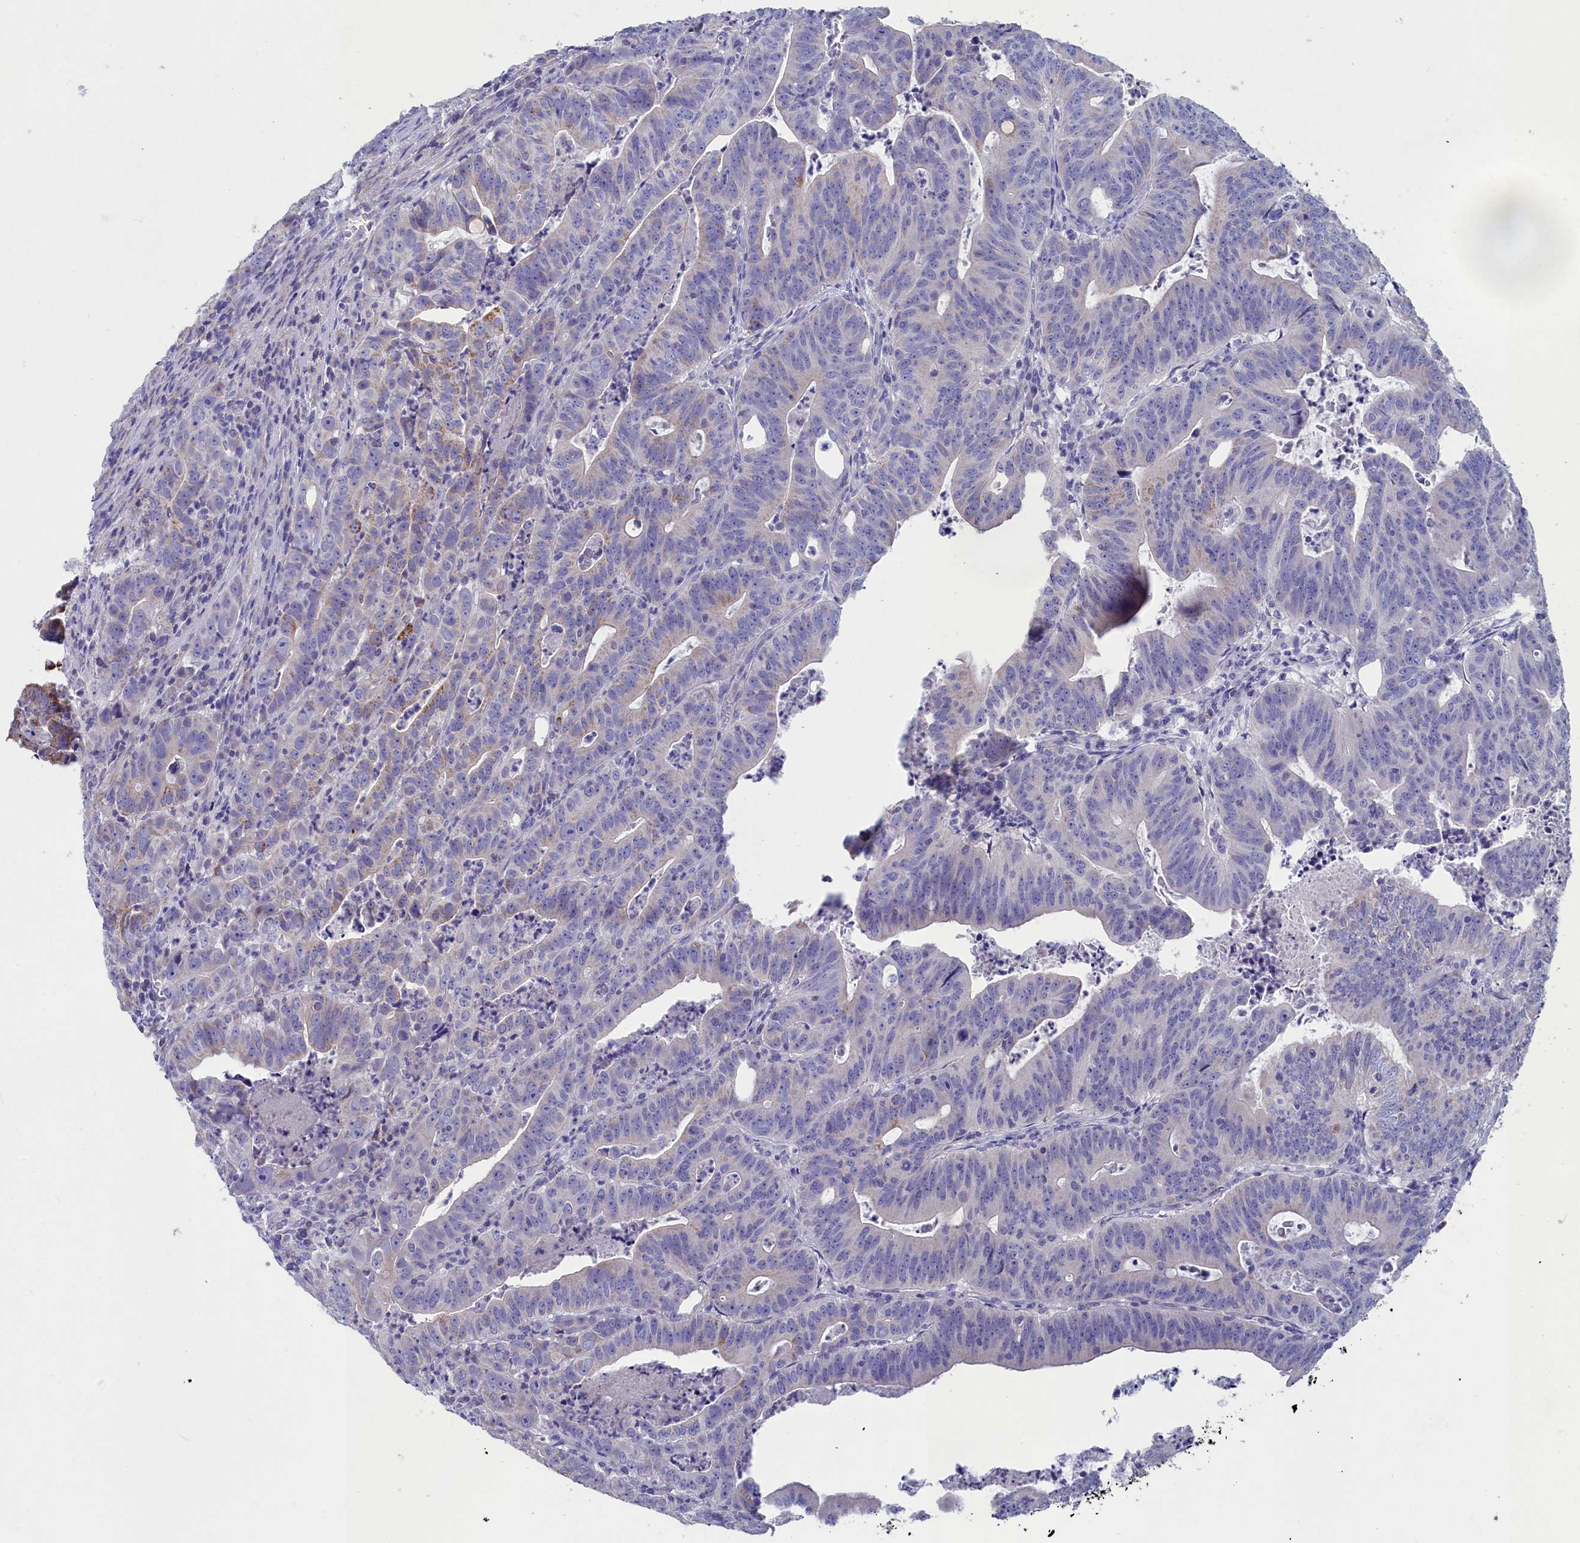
{"staining": {"intensity": "moderate", "quantity": "<25%", "location": "cytoplasmic/membranous"}, "tissue": "colorectal cancer", "cell_type": "Tumor cells", "image_type": "cancer", "snomed": [{"axis": "morphology", "description": "Adenocarcinoma, NOS"}, {"axis": "topography", "description": "Rectum"}], "caption": "About <25% of tumor cells in human colorectal cancer (adenocarcinoma) show moderate cytoplasmic/membranous protein staining as visualized by brown immunohistochemical staining.", "gene": "PRDM12", "patient": {"sex": "male", "age": 69}}